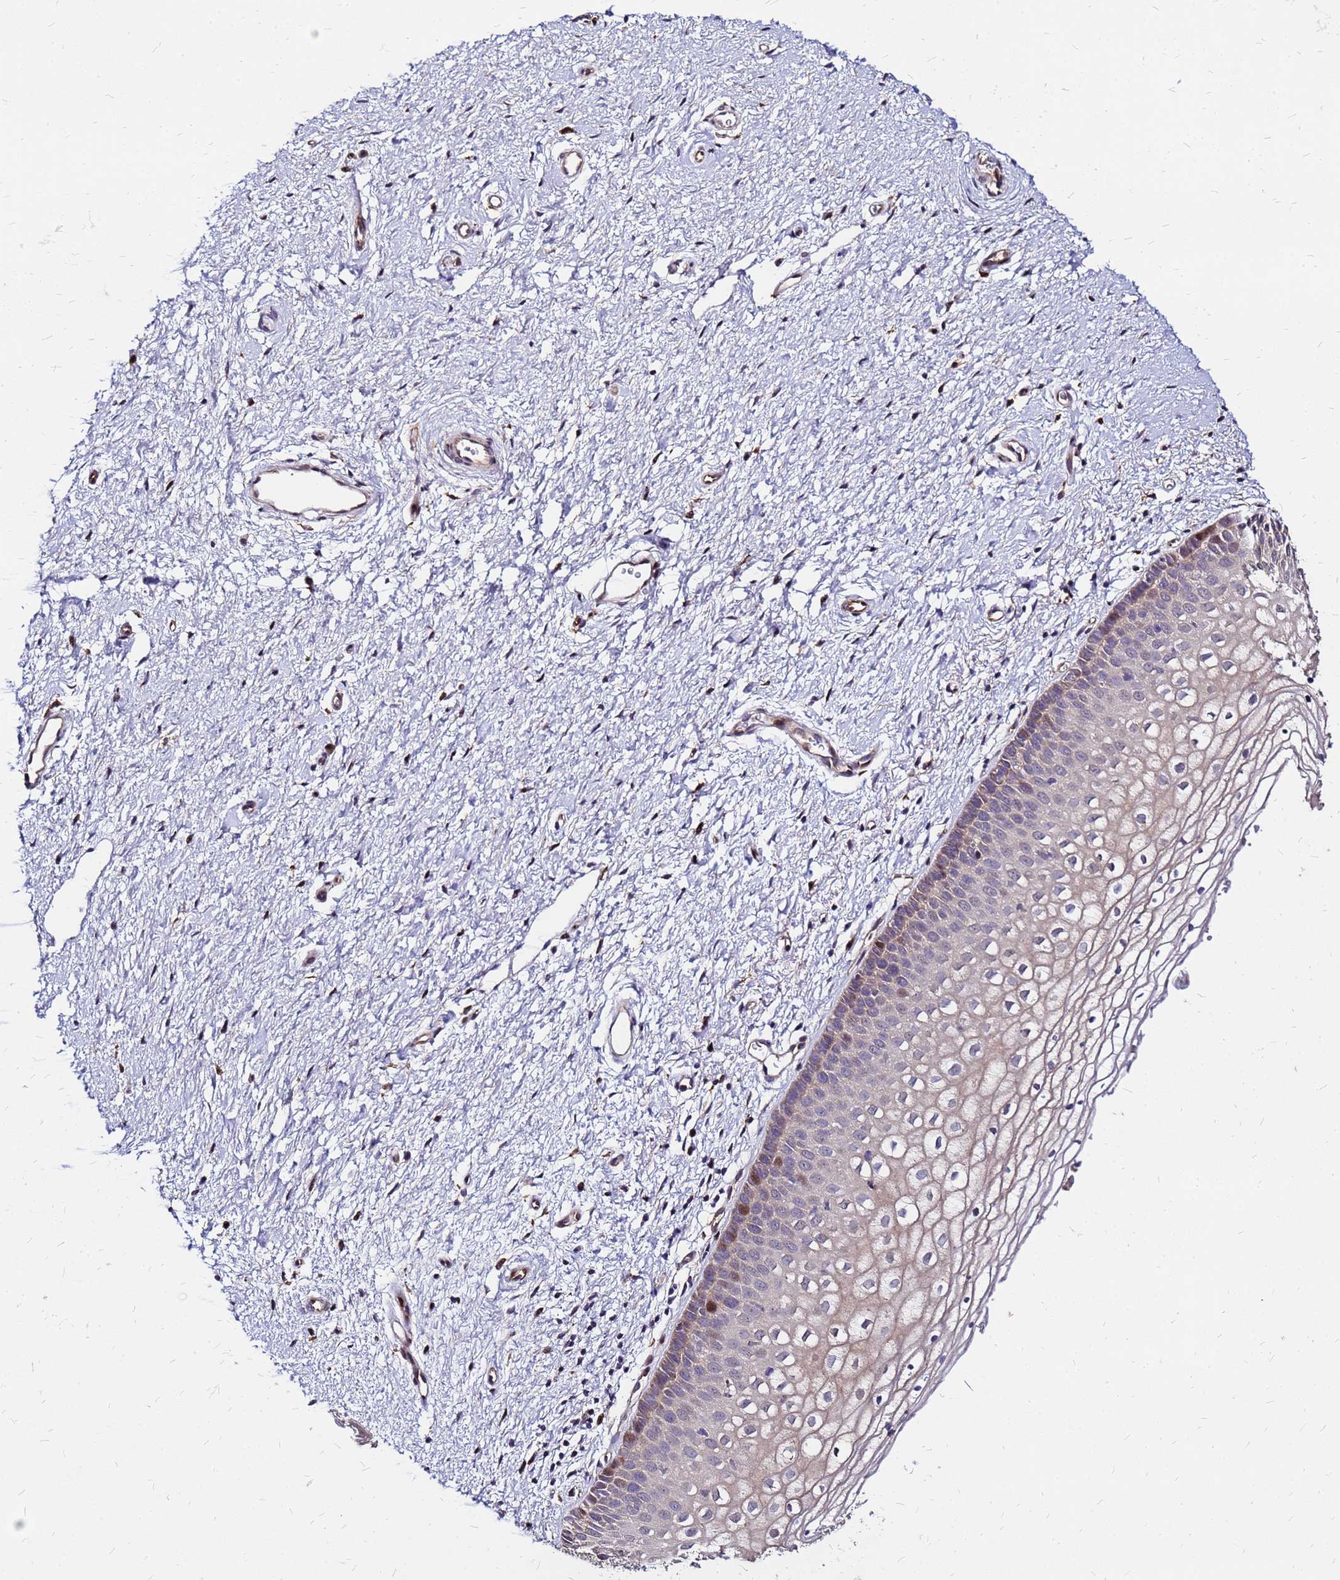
{"staining": {"intensity": "moderate", "quantity": "<25%", "location": "nuclear"}, "tissue": "vagina", "cell_type": "Squamous epithelial cells", "image_type": "normal", "snomed": [{"axis": "morphology", "description": "Normal tissue, NOS"}, {"axis": "topography", "description": "Vagina"}], "caption": "Immunohistochemistry image of benign human vagina stained for a protein (brown), which demonstrates low levels of moderate nuclear expression in about <25% of squamous epithelial cells.", "gene": "ARHGEF35", "patient": {"sex": "female", "age": 60}}